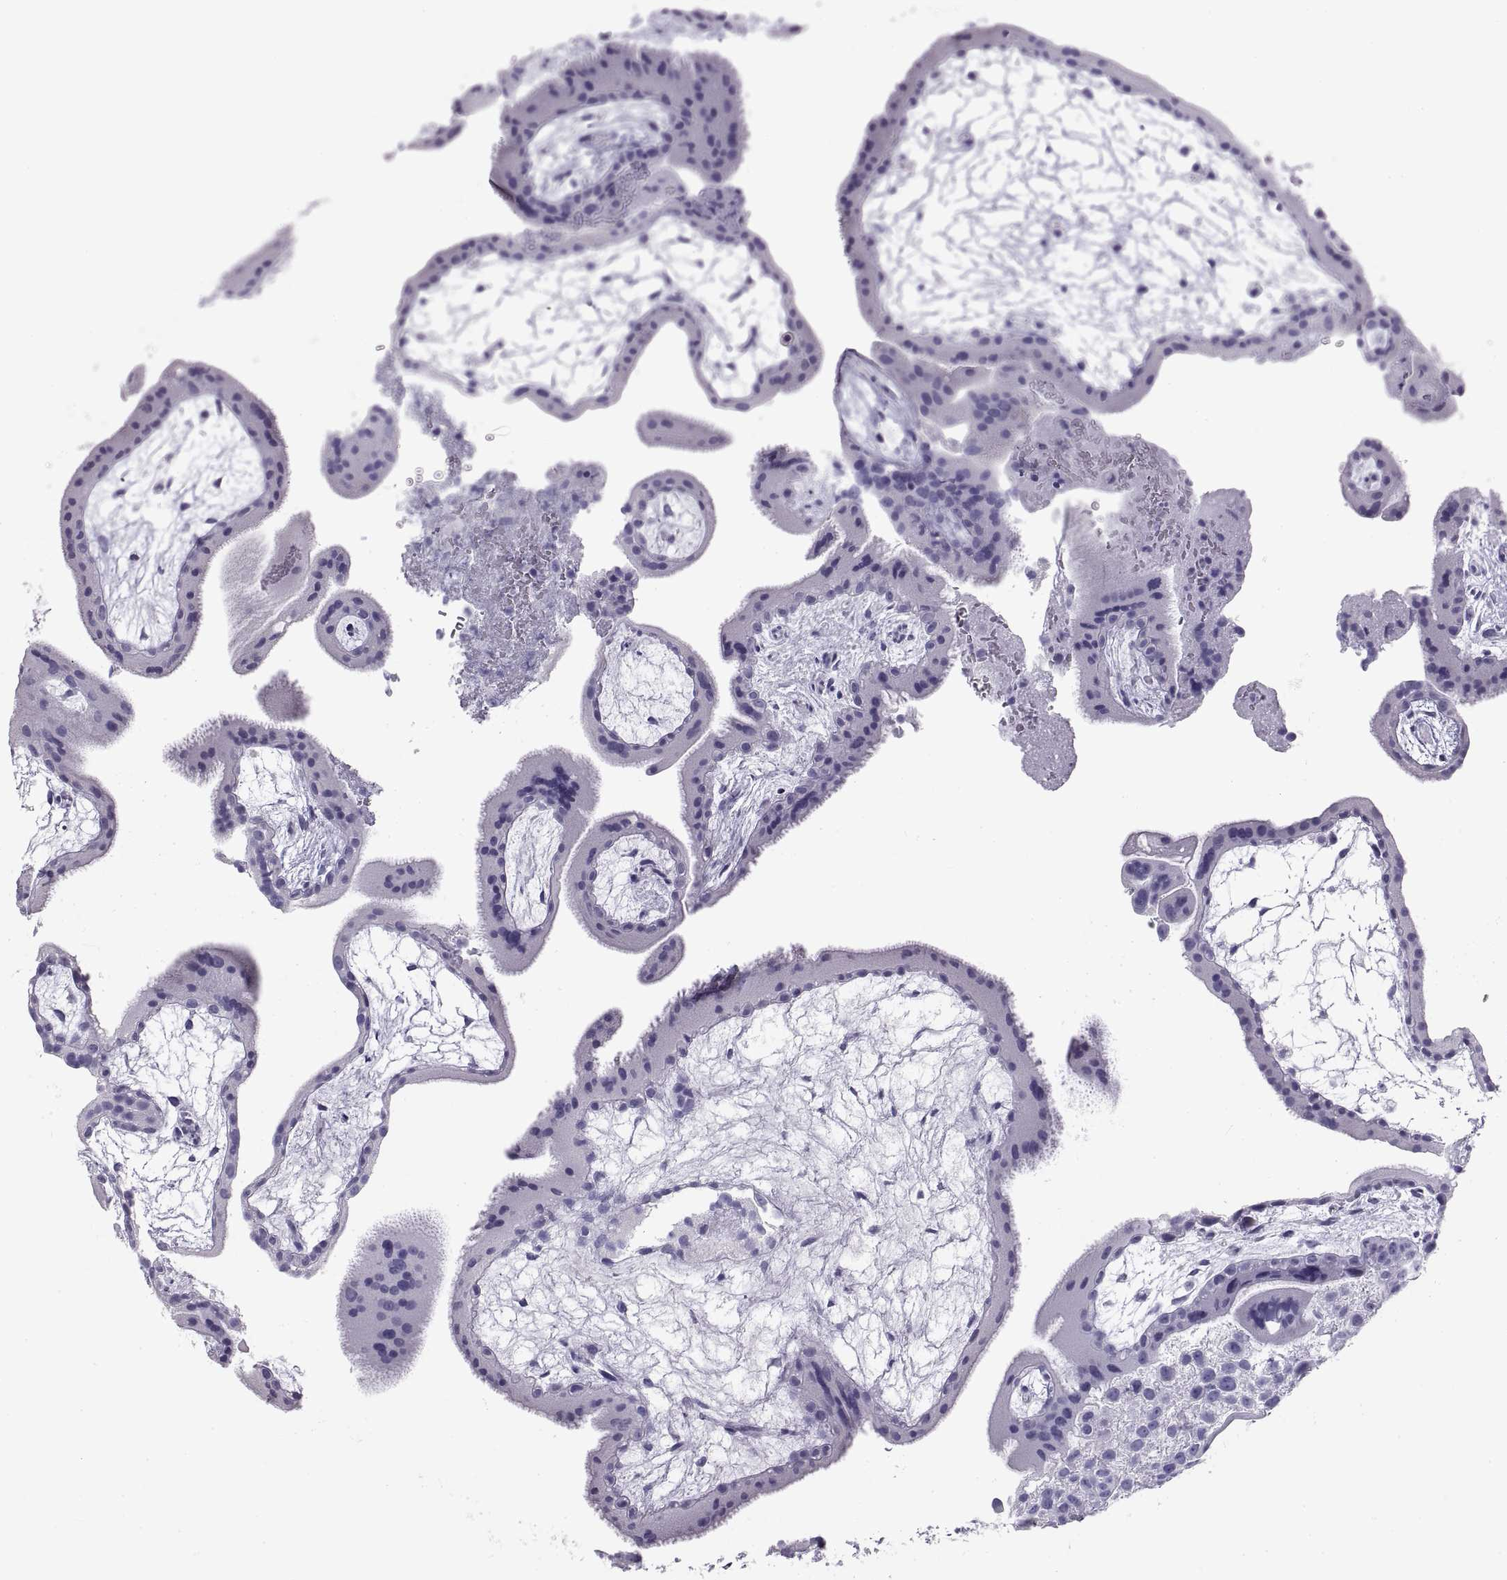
{"staining": {"intensity": "negative", "quantity": "none", "location": "none"}, "tissue": "placenta", "cell_type": "Decidual cells", "image_type": "normal", "snomed": [{"axis": "morphology", "description": "Normal tissue, NOS"}, {"axis": "topography", "description": "Placenta"}], "caption": "This is a image of immunohistochemistry (IHC) staining of normal placenta, which shows no staining in decidual cells.", "gene": "RLBP1", "patient": {"sex": "female", "age": 19}}